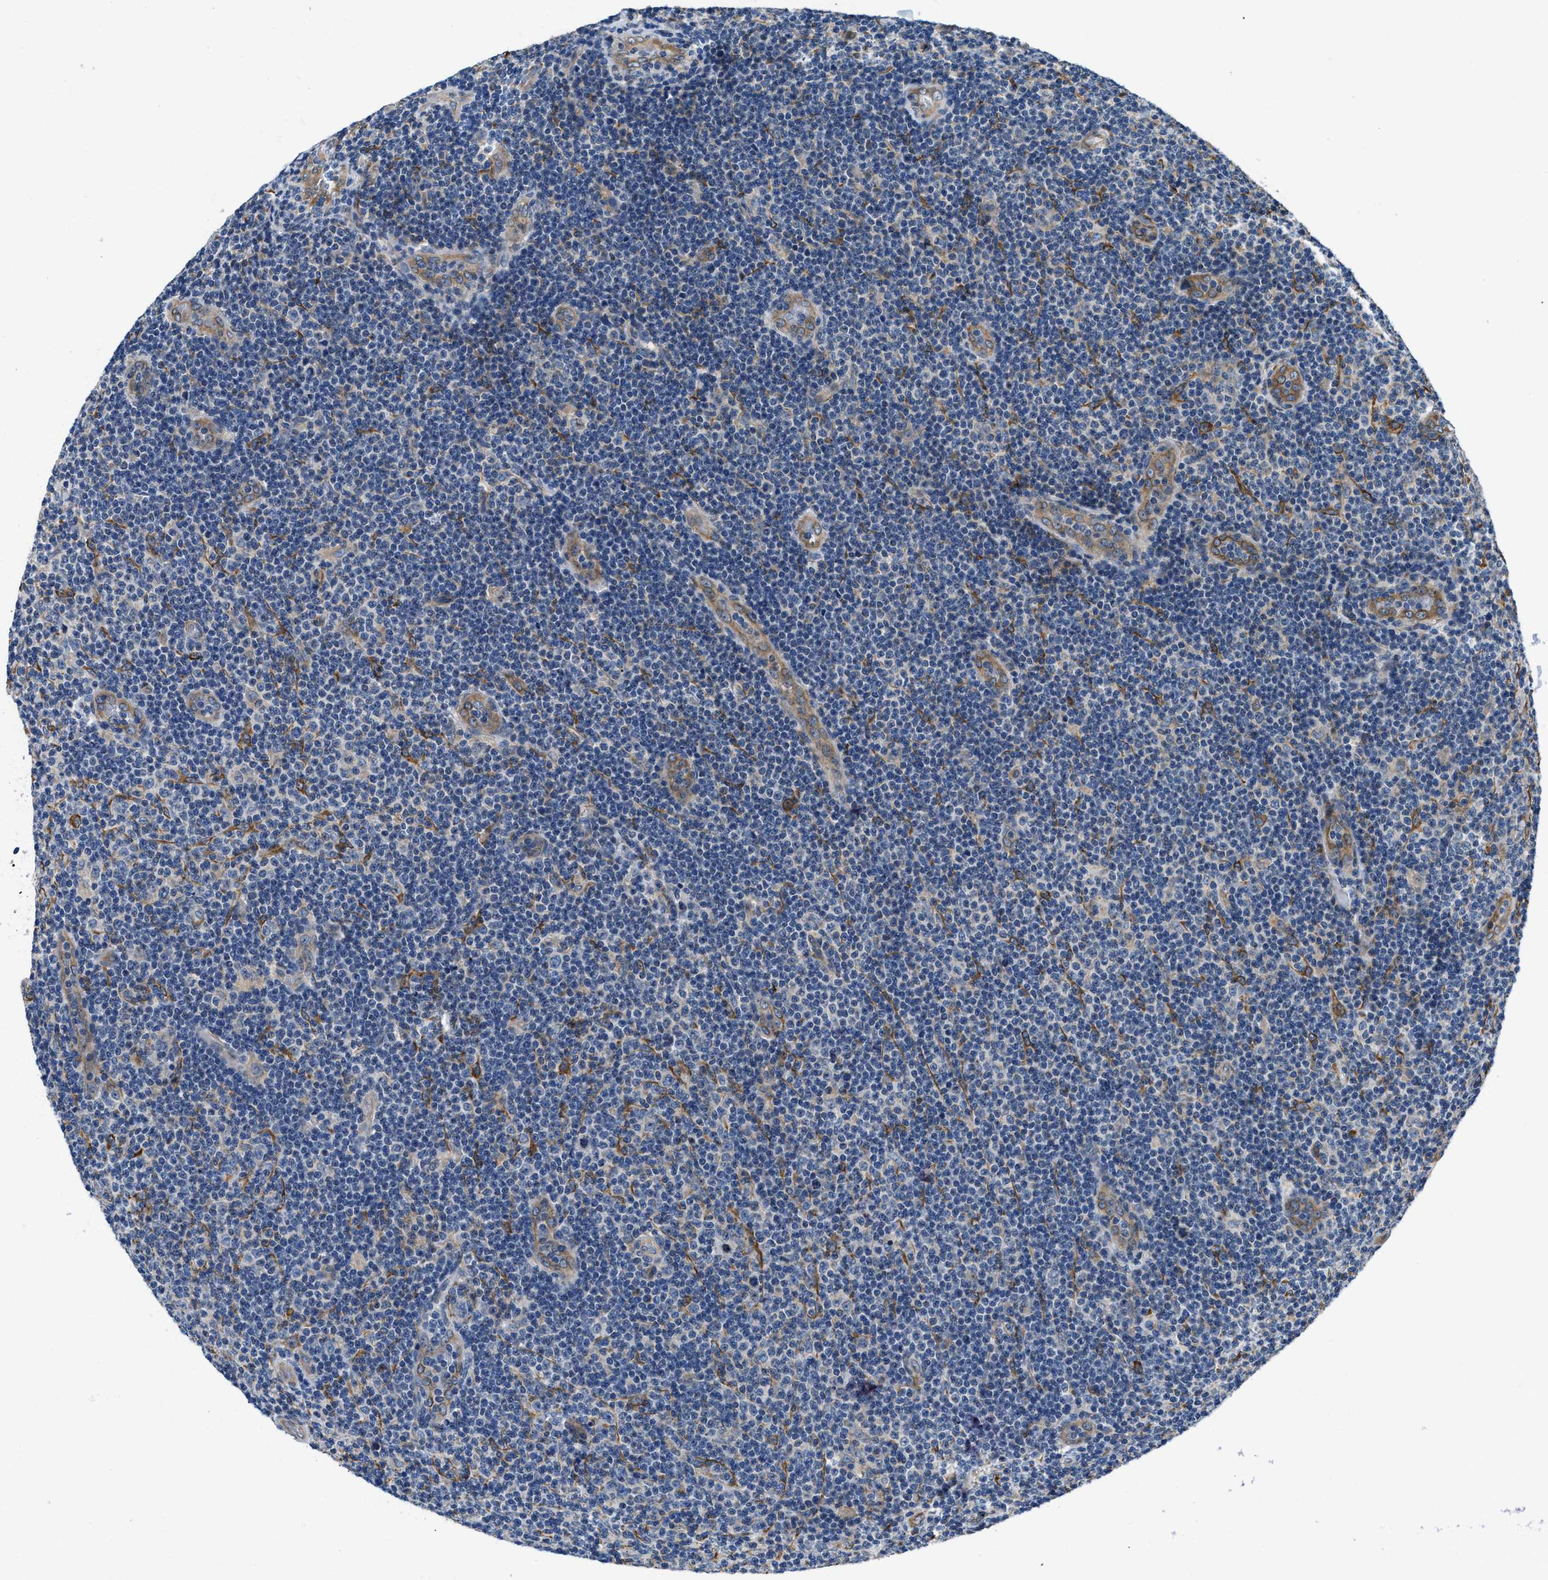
{"staining": {"intensity": "negative", "quantity": "none", "location": "none"}, "tissue": "lymphoma", "cell_type": "Tumor cells", "image_type": "cancer", "snomed": [{"axis": "morphology", "description": "Malignant lymphoma, non-Hodgkin's type, Low grade"}, {"axis": "topography", "description": "Lymph node"}], "caption": "Immunohistochemical staining of lymphoma demonstrates no significant expression in tumor cells.", "gene": "ARL6IP5", "patient": {"sex": "male", "age": 83}}